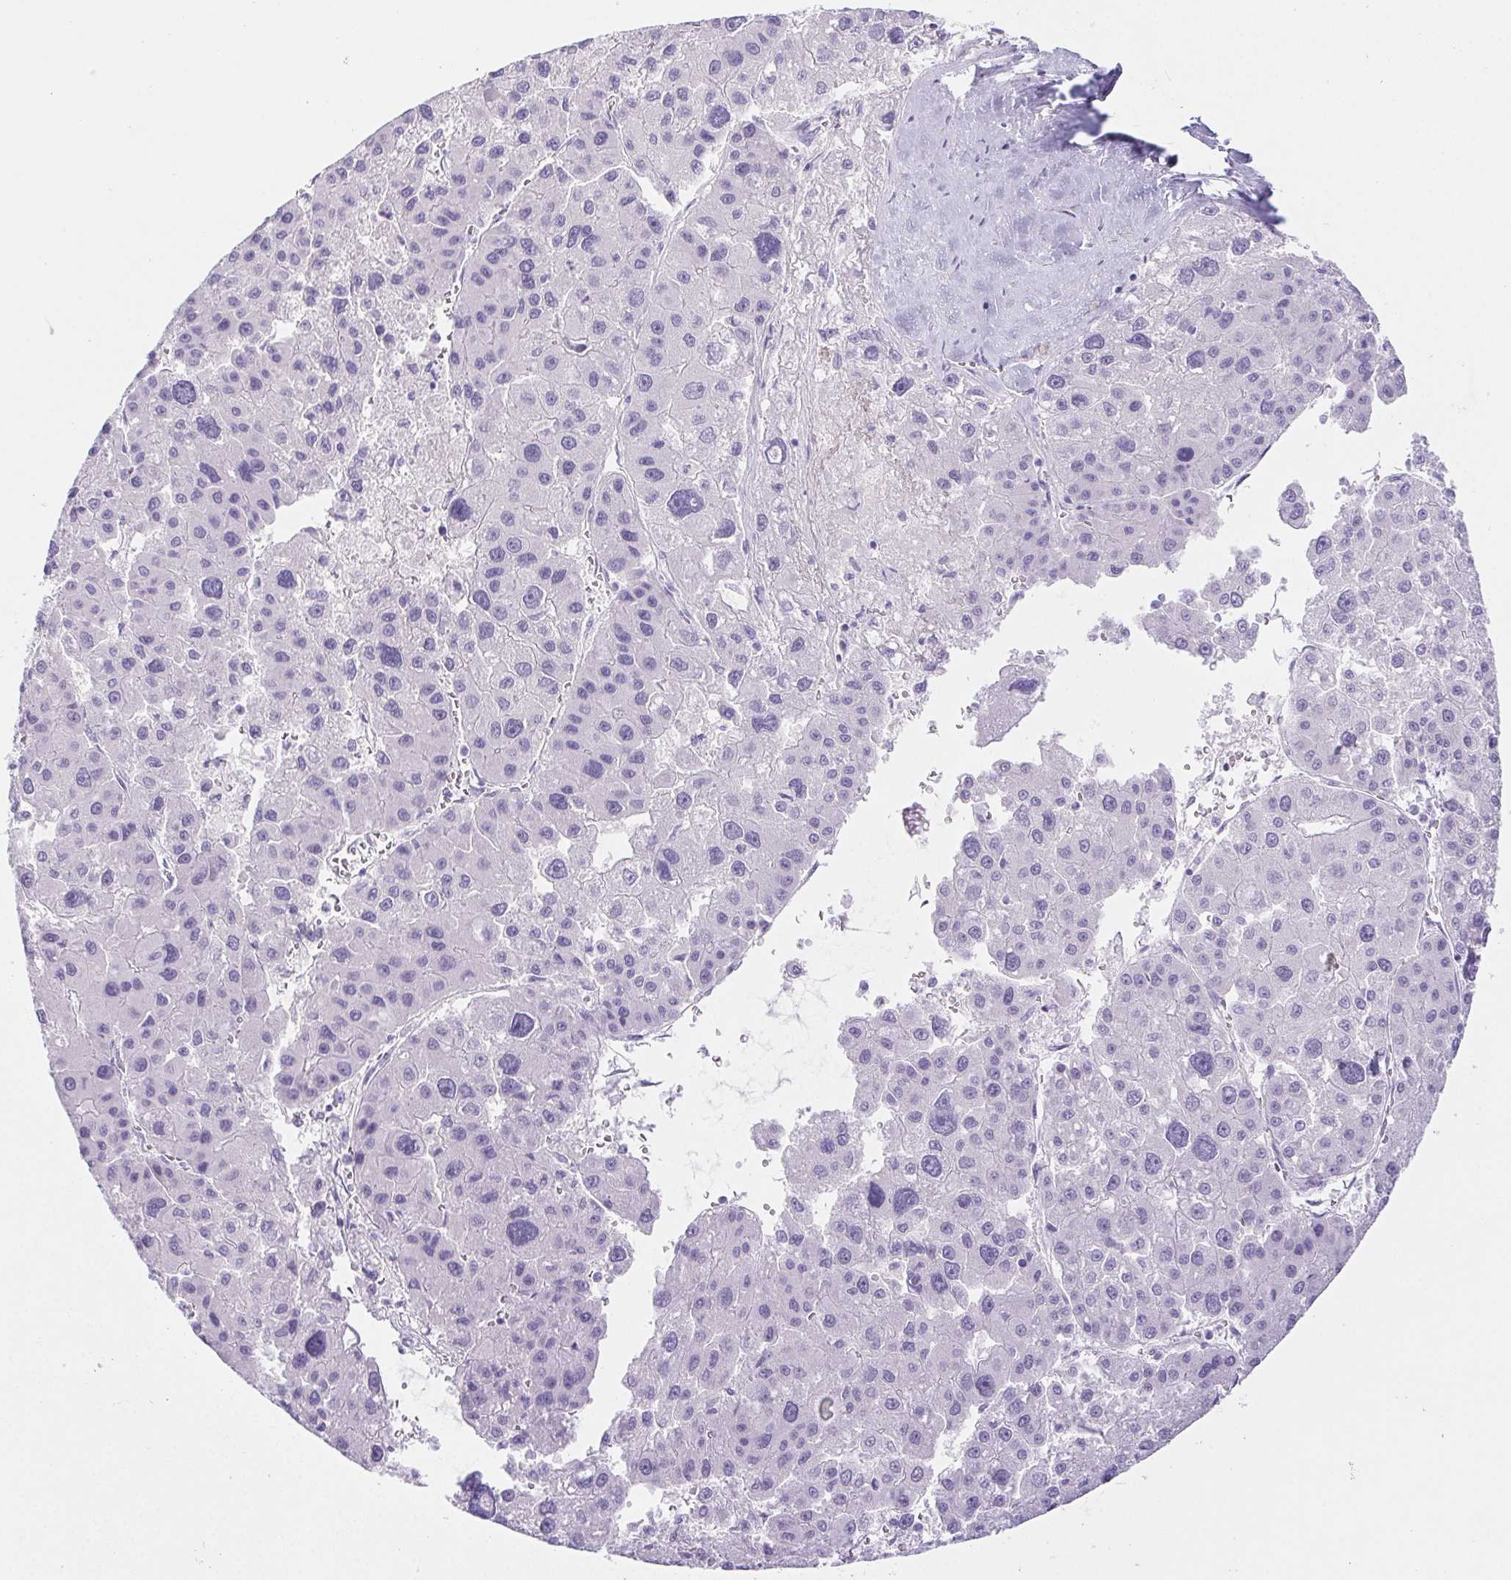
{"staining": {"intensity": "negative", "quantity": "none", "location": "none"}, "tissue": "liver cancer", "cell_type": "Tumor cells", "image_type": "cancer", "snomed": [{"axis": "morphology", "description": "Carcinoma, Hepatocellular, NOS"}, {"axis": "topography", "description": "Liver"}], "caption": "Immunohistochemistry (IHC) histopathology image of human liver hepatocellular carcinoma stained for a protein (brown), which demonstrates no staining in tumor cells.", "gene": "PNLIP", "patient": {"sex": "male", "age": 73}}